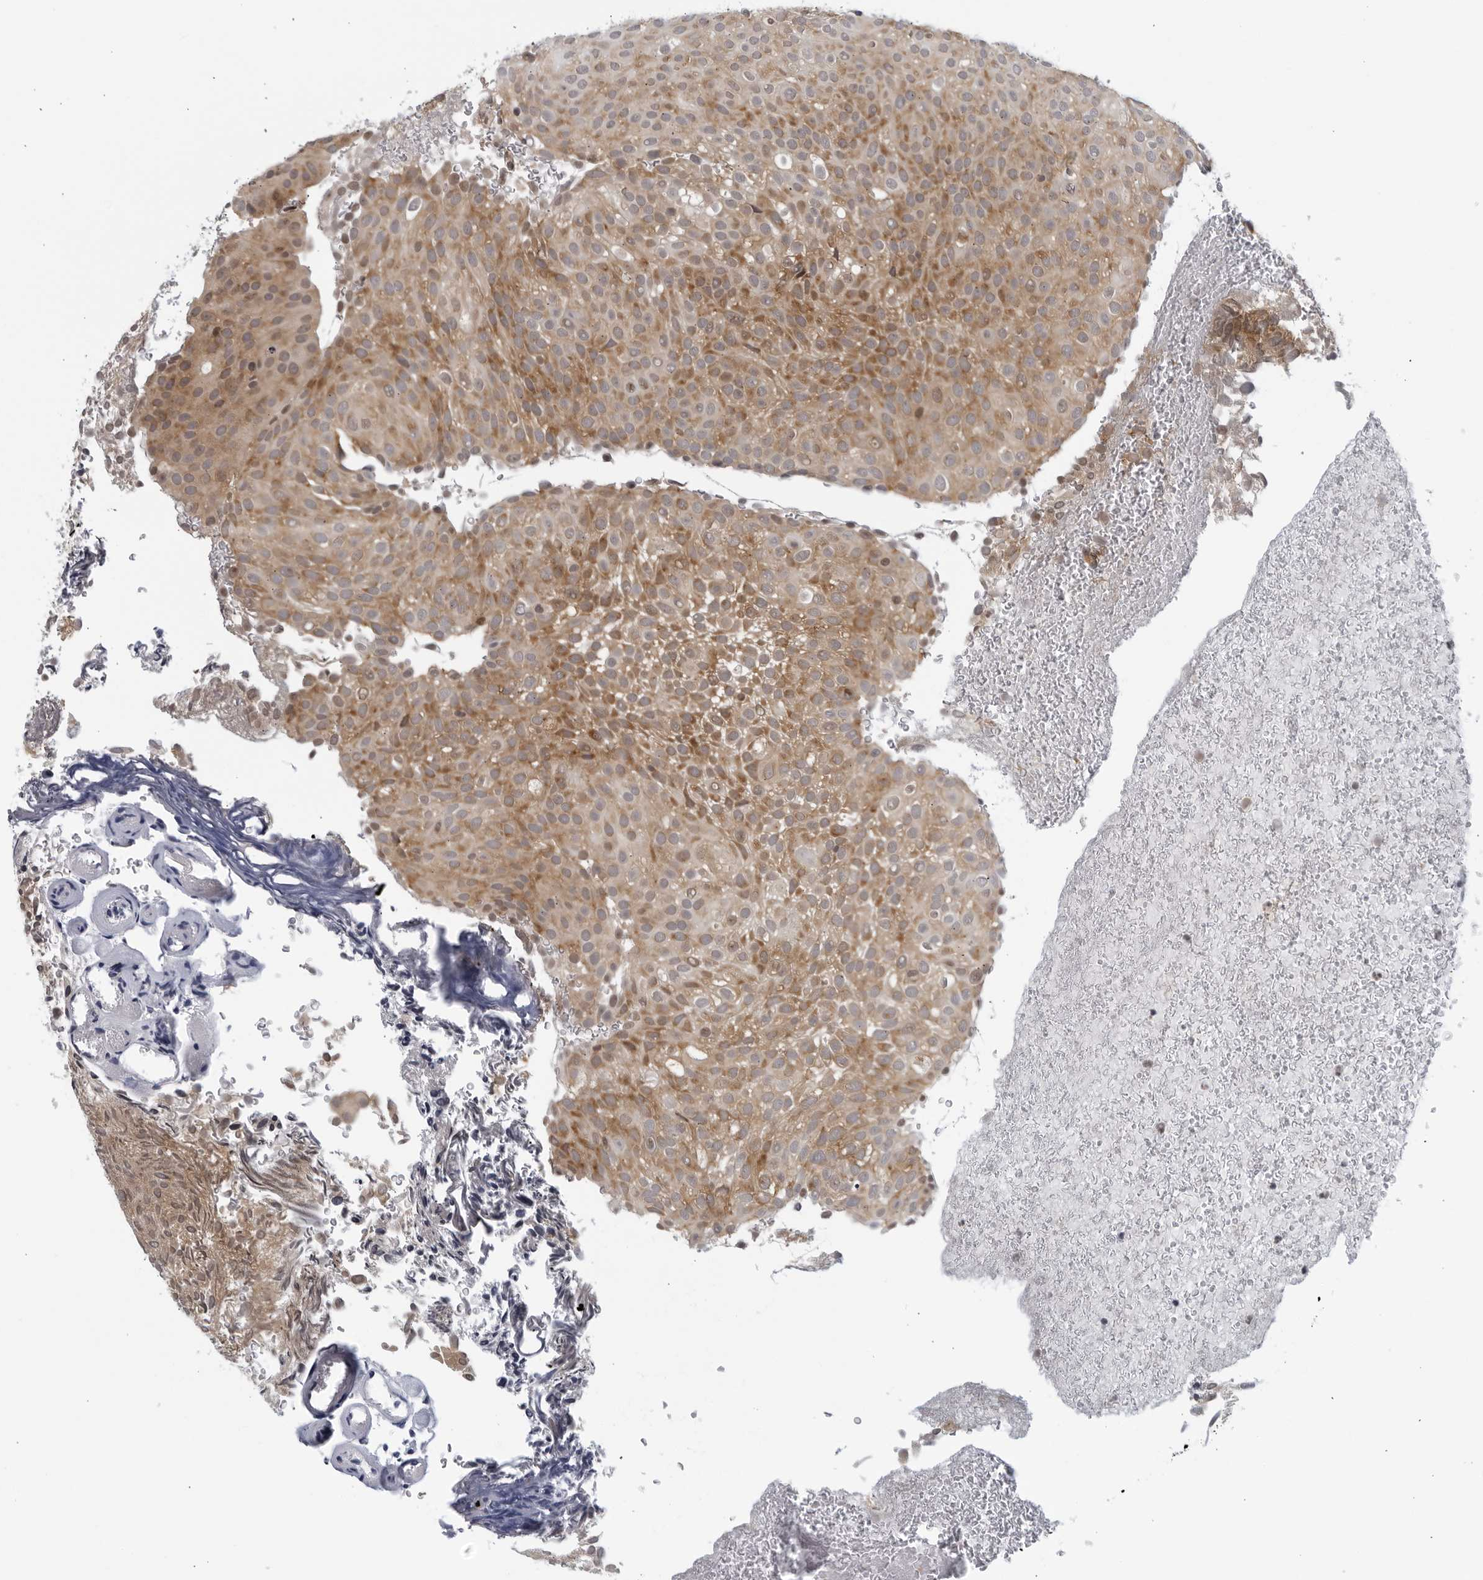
{"staining": {"intensity": "moderate", "quantity": ">75%", "location": "cytoplasmic/membranous"}, "tissue": "urothelial cancer", "cell_type": "Tumor cells", "image_type": "cancer", "snomed": [{"axis": "morphology", "description": "Urothelial carcinoma, Low grade"}, {"axis": "topography", "description": "Urinary bladder"}], "caption": "A brown stain shows moderate cytoplasmic/membranous expression of a protein in urothelial cancer tumor cells.", "gene": "RC3H1", "patient": {"sex": "male", "age": 78}}